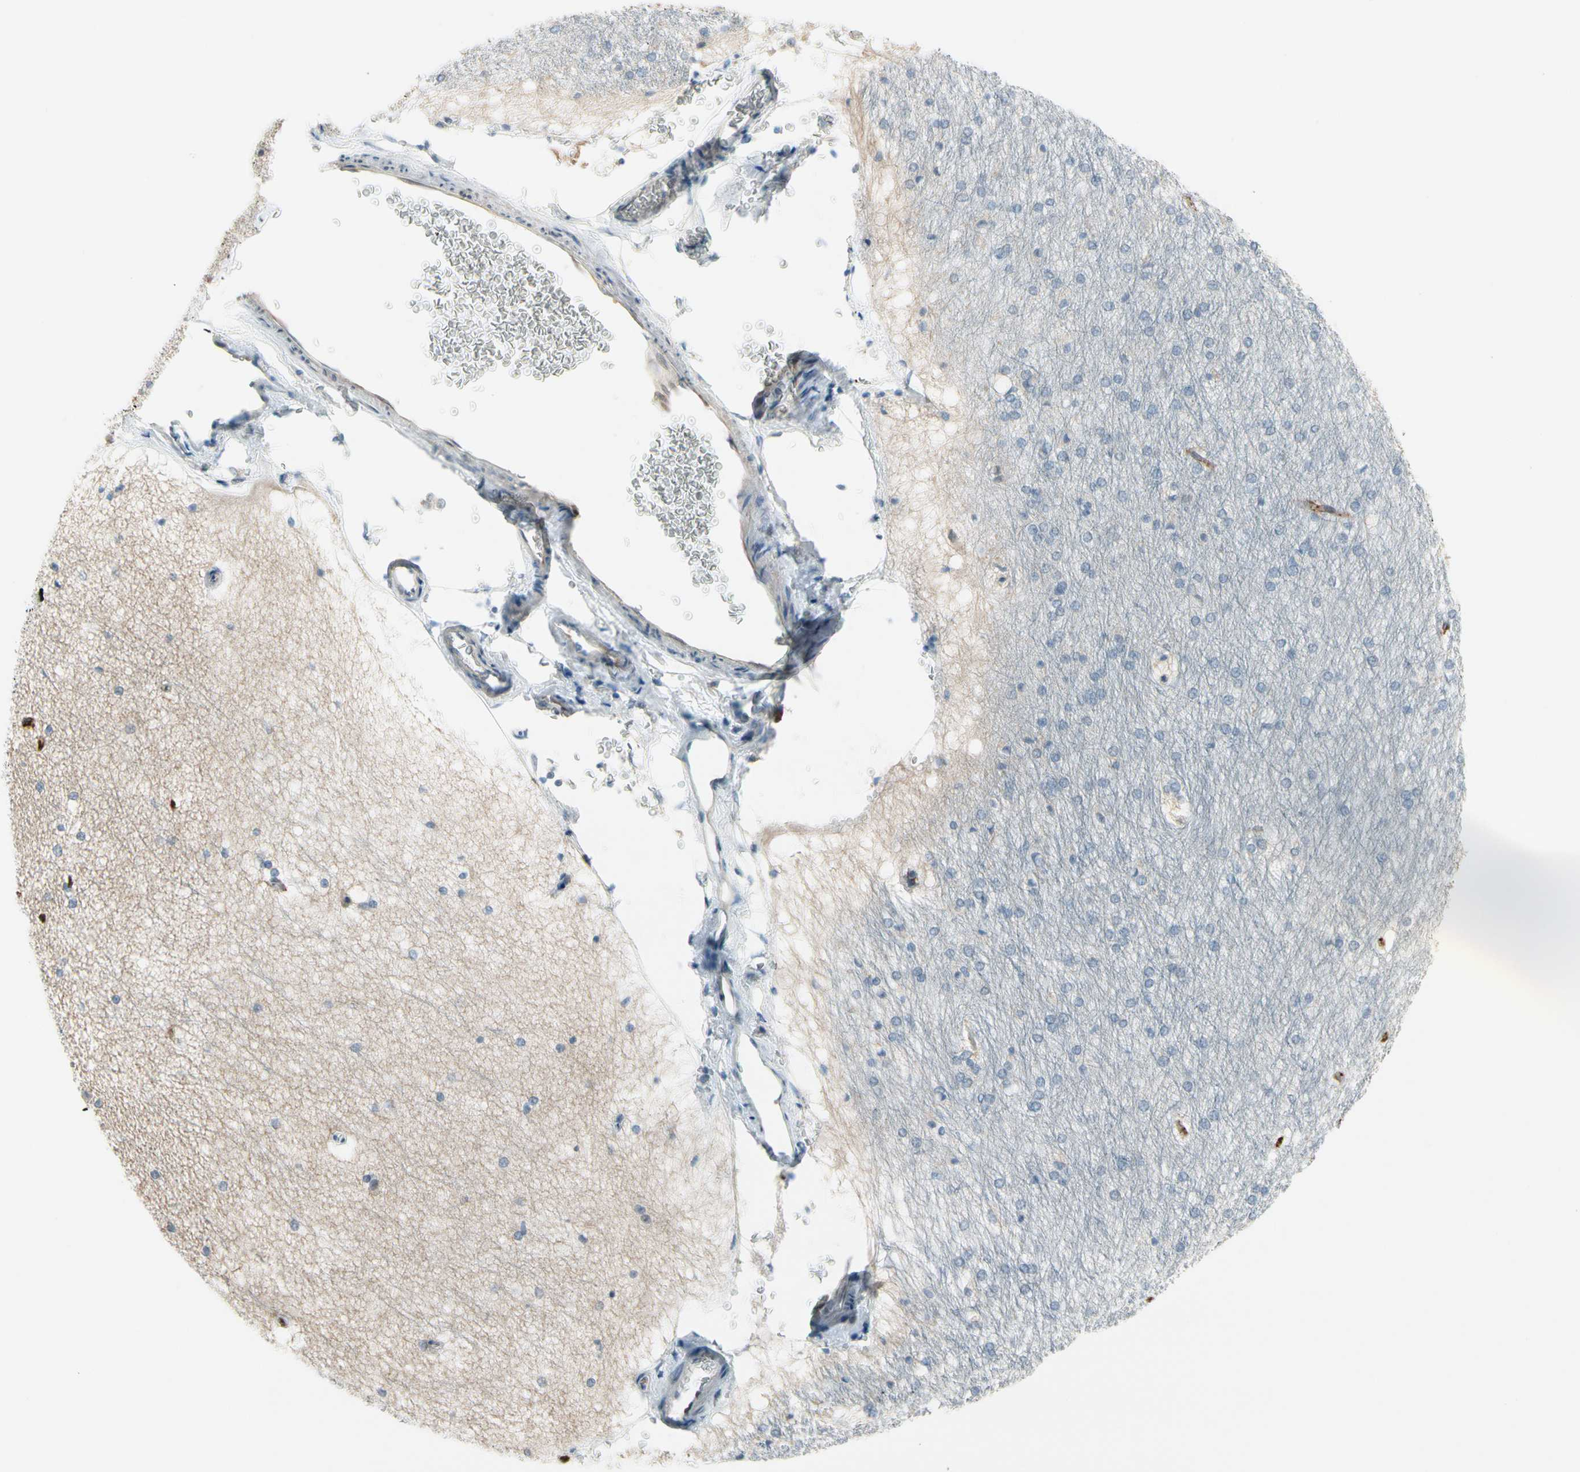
{"staining": {"intensity": "negative", "quantity": "none", "location": "none"}, "tissue": "hippocampus", "cell_type": "Glial cells", "image_type": "normal", "snomed": [{"axis": "morphology", "description": "Normal tissue, NOS"}, {"axis": "topography", "description": "Hippocampus"}], "caption": "Normal hippocampus was stained to show a protein in brown. There is no significant expression in glial cells.", "gene": "CFAP36", "patient": {"sex": "female", "age": 19}}